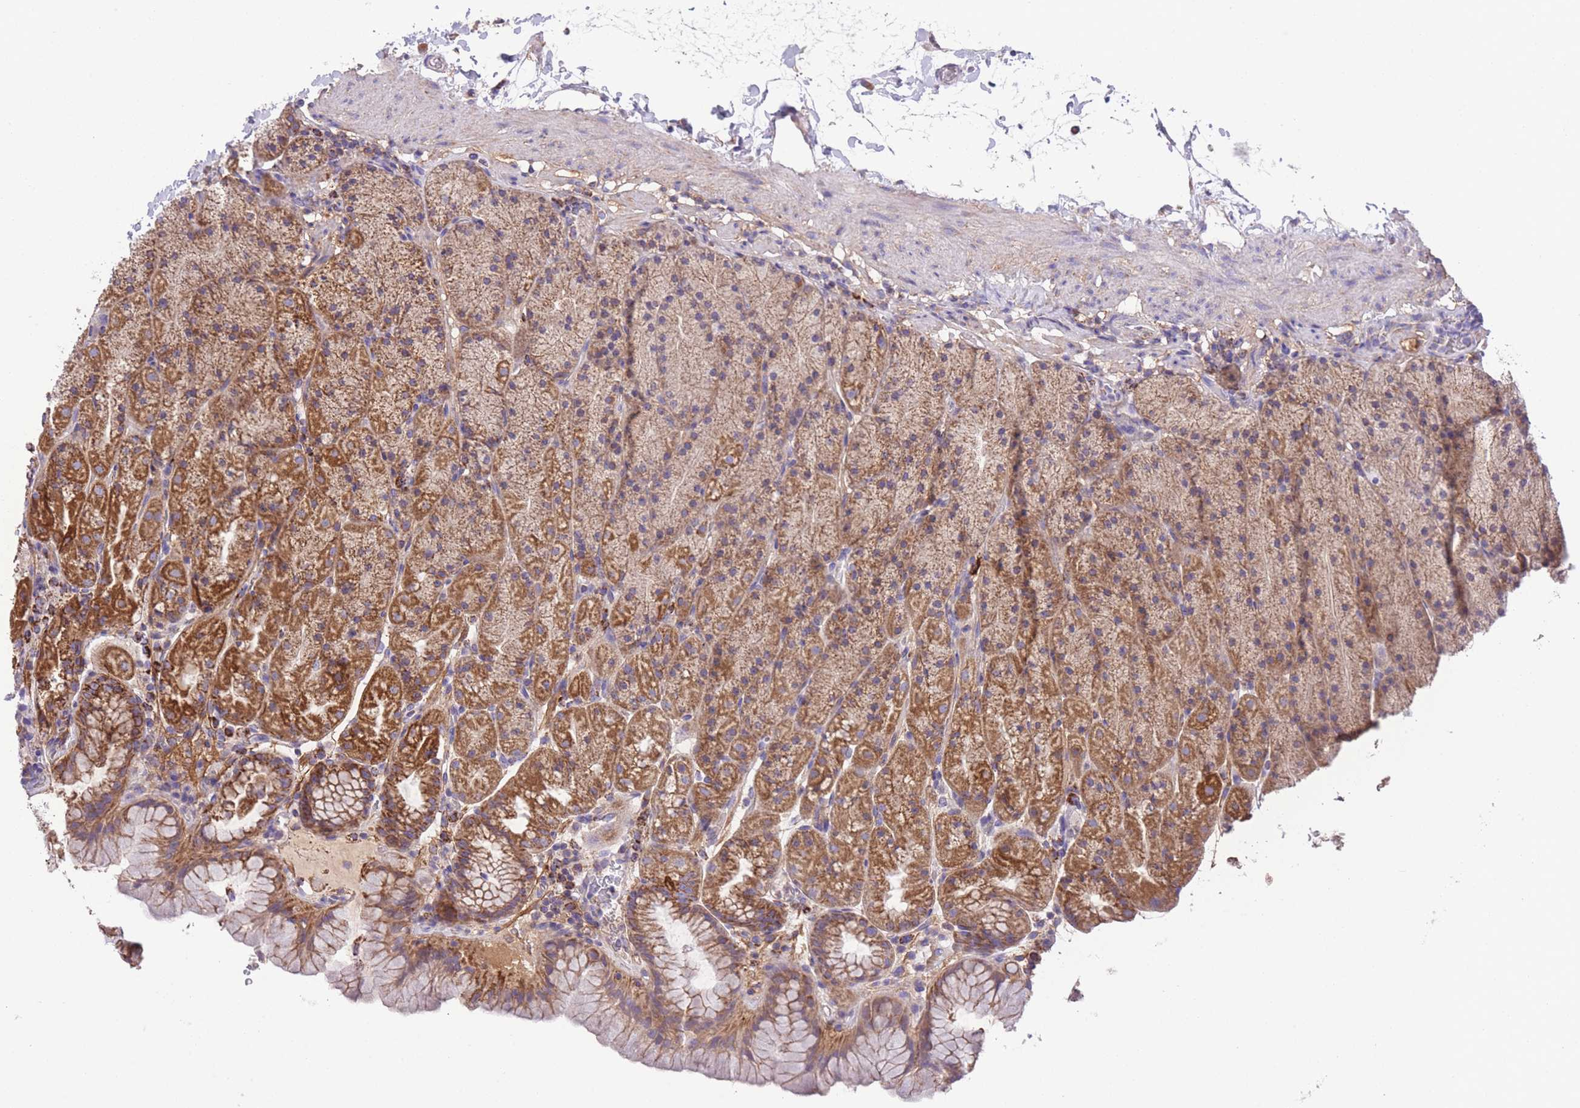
{"staining": {"intensity": "moderate", "quantity": ">75%", "location": "cytoplasmic/membranous"}, "tissue": "stomach", "cell_type": "Glandular cells", "image_type": "normal", "snomed": [{"axis": "morphology", "description": "Normal tissue, NOS"}, {"axis": "topography", "description": "Stomach, upper"}, {"axis": "topography", "description": "Stomach, lower"}], "caption": "Protein analysis of normal stomach displays moderate cytoplasmic/membranous expression in about >75% of glandular cells. Nuclei are stained in blue.", "gene": "ST3GAL3", "patient": {"sex": "male", "age": 67}}